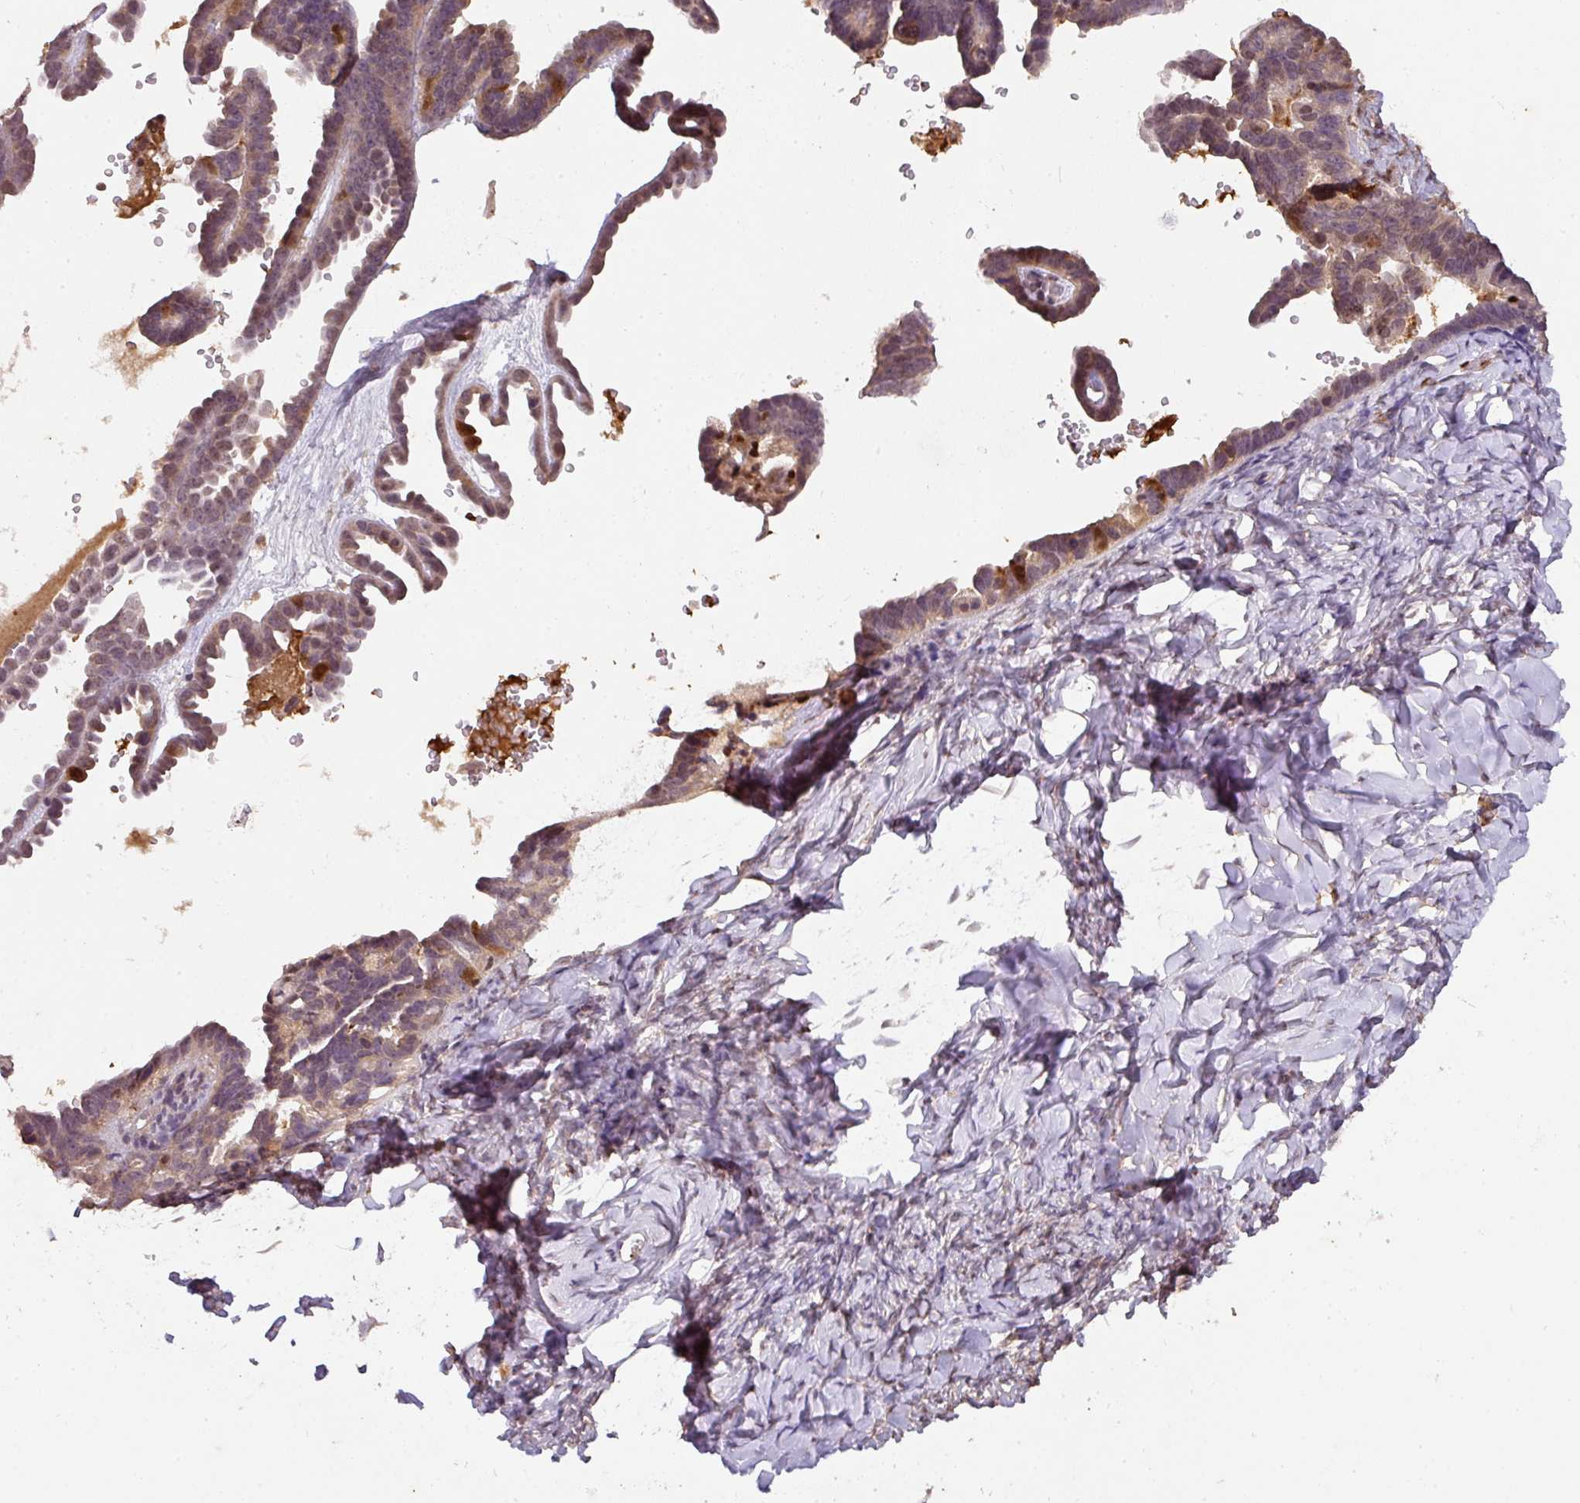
{"staining": {"intensity": "weak", "quantity": "25%-75%", "location": "cytoplasmic/membranous,nuclear"}, "tissue": "ovarian cancer", "cell_type": "Tumor cells", "image_type": "cancer", "snomed": [{"axis": "morphology", "description": "Cystadenocarcinoma, serous, NOS"}, {"axis": "topography", "description": "Ovary"}], "caption": "Immunohistochemistry image of ovarian cancer stained for a protein (brown), which exhibits low levels of weak cytoplasmic/membranous and nuclear expression in about 25%-75% of tumor cells.", "gene": "RANBP9", "patient": {"sex": "female", "age": 69}}